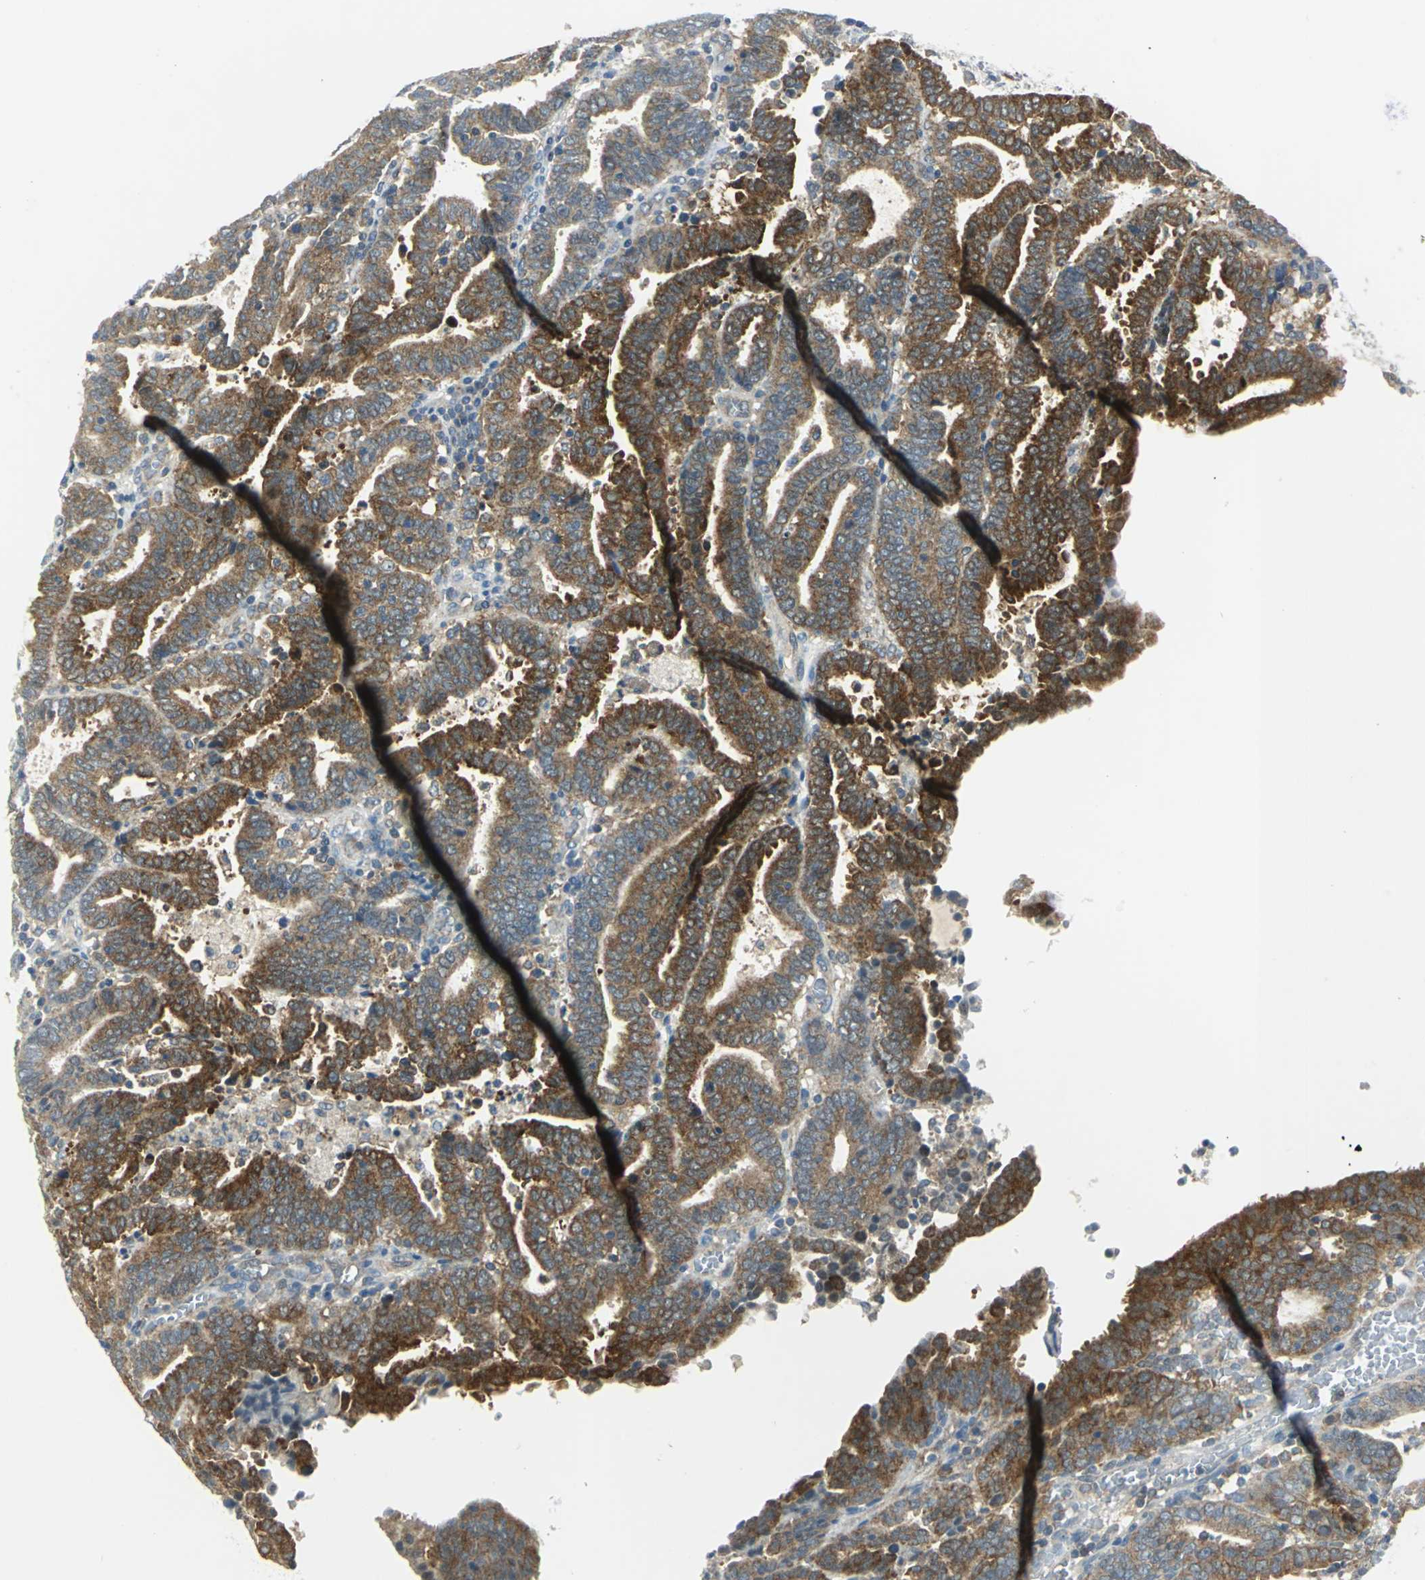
{"staining": {"intensity": "strong", "quantity": "25%-75%", "location": "cytoplasmic/membranous"}, "tissue": "endometrial cancer", "cell_type": "Tumor cells", "image_type": "cancer", "snomed": [{"axis": "morphology", "description": "Adenocarcinoma, NOS"}, {"axis": "topography", "description": "Uterus"}], "caption": "An image of endometrial cancer (adenocarcinoma) stained for a protein shows strong cytoplasmic/membranous brown staining in tumor cells.", "gene": "ALDOA", "patient": {"sex": "female", "age": 83}}